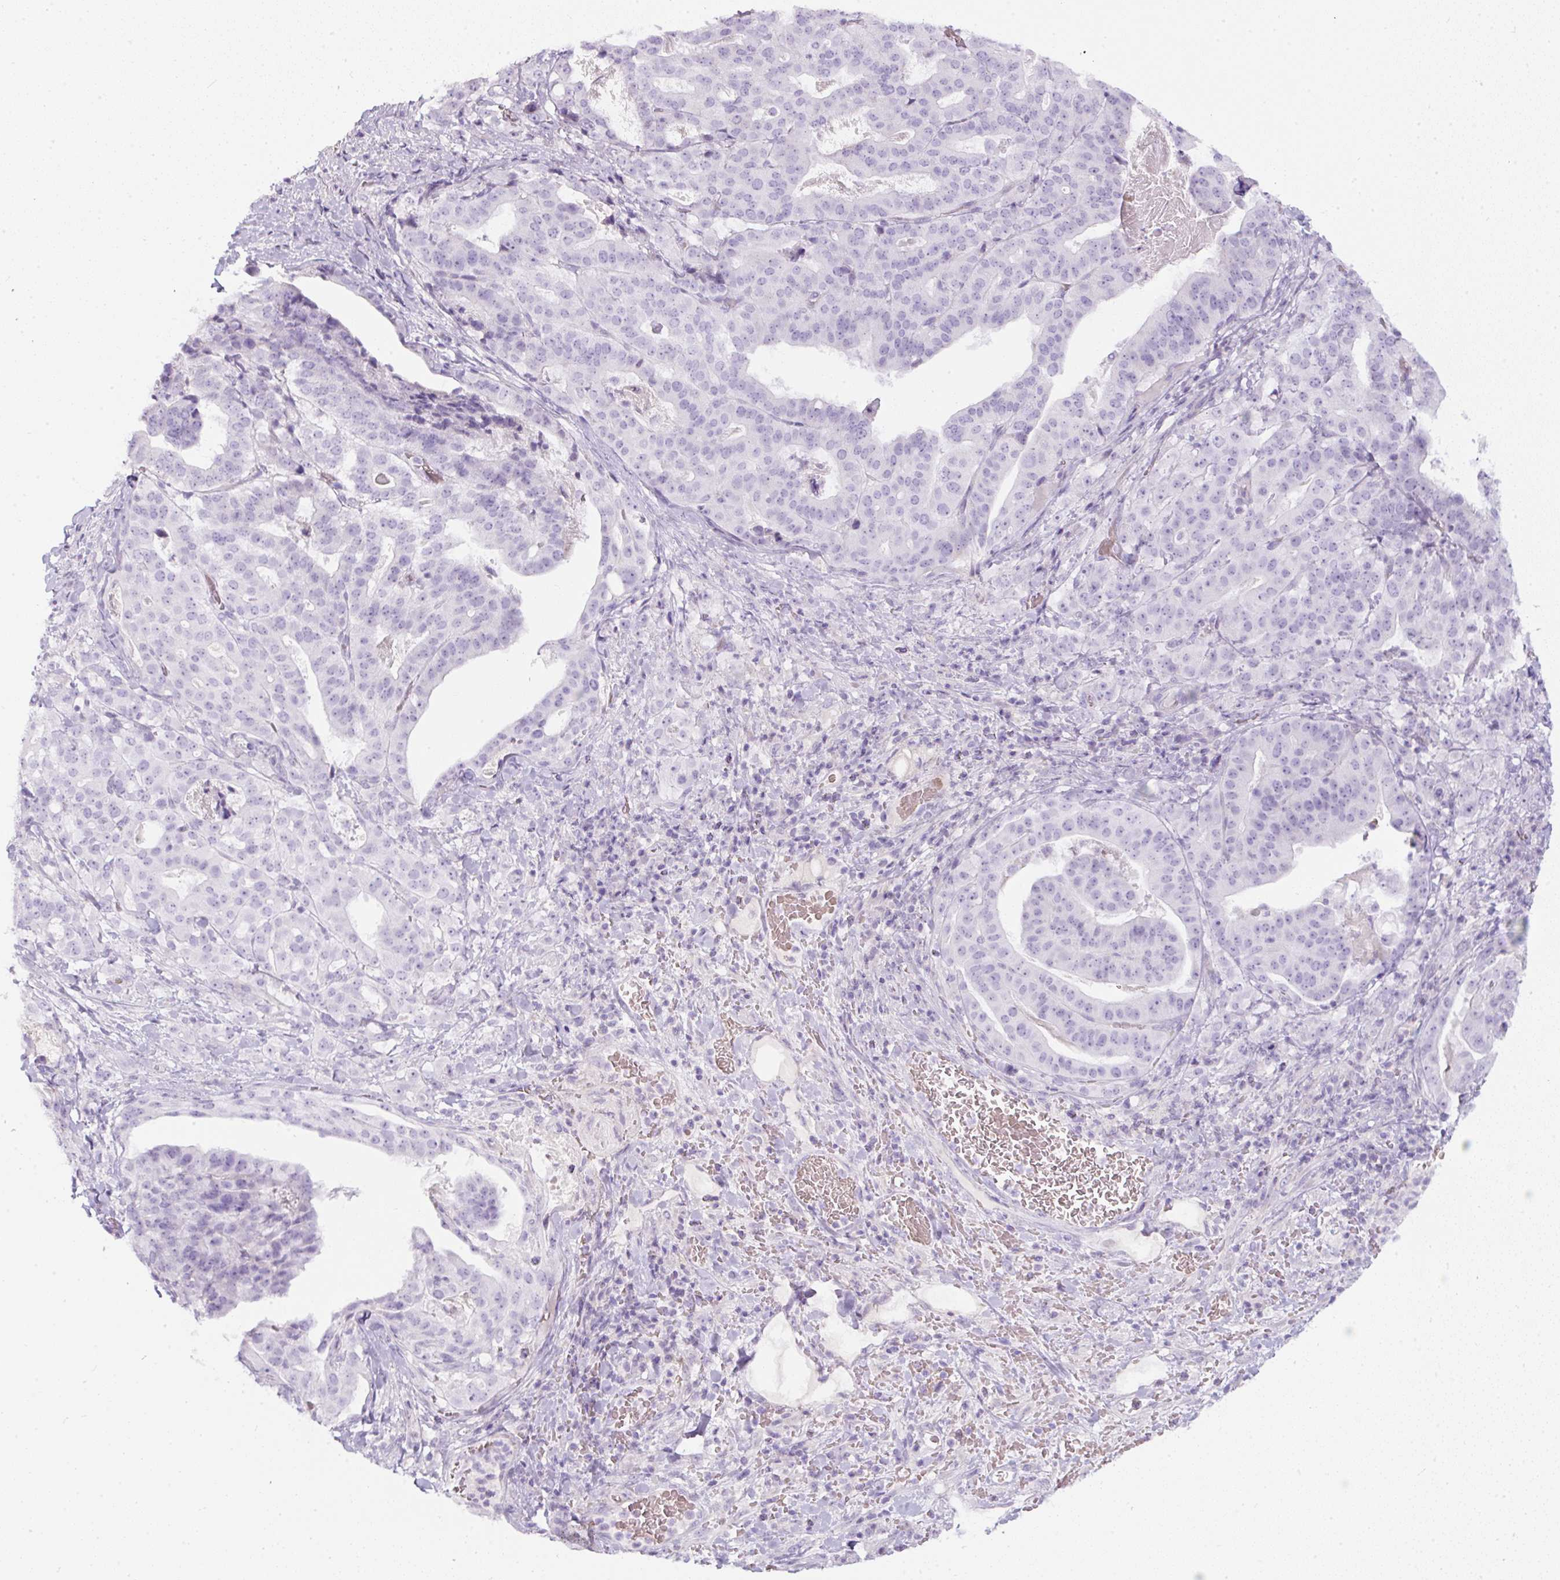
{"staining": {"intensity": "negative", "quantity": "none", "location": "none"}, "tissue": "stomach cancer", "cell_type": "Tumor cells", "image_type": "cancer", "snomed": [{"axis": "morphology", "description": "Adenocarcinoma, NOS"}, {"axis": "topography", "description": "Stomach"}], "caption": "Human stomach adenocarcinoma stained for a protein using immunohistochemistry (IHC) demonstrates no expression in tumor cells.", "gene": "FGFBP3", "patient": {"sex": "male", "age": 48}}